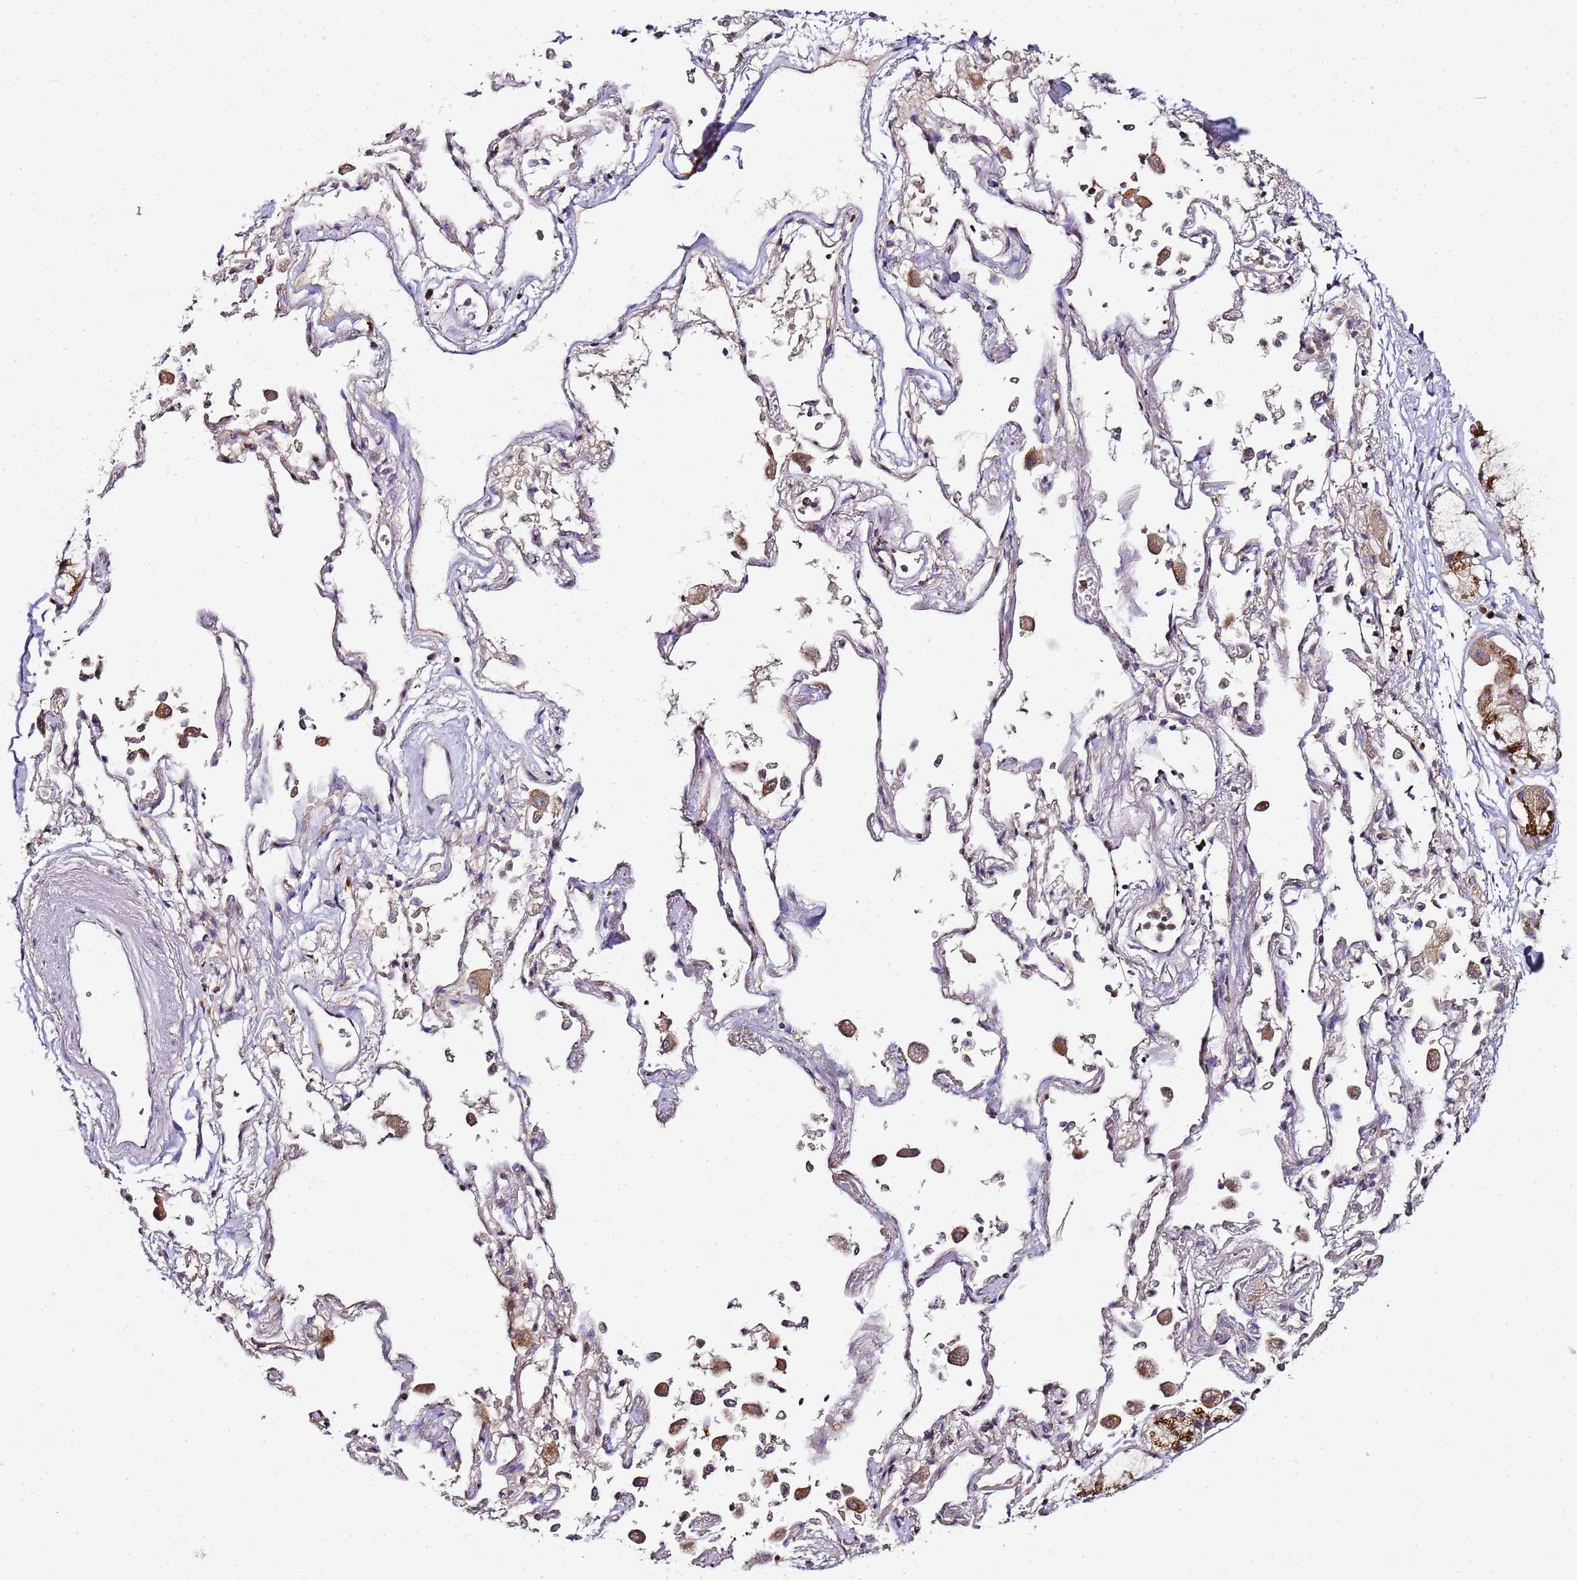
{"staining": {"intensity": "negative", "quantity": "none", "location": "none"}, "tissue": "adipose tissue", "cell_type": "Adipocytes", "image_type": "normal", "snomed": [{"axis": "morphology", "description": "Normal tissue, NOS"}, {"axis": "topography", "description": "Cartilage tissue"}], "caption": "Histopathology image shows no protein positivity in adipocytes of benign adipose tissue. (Stains: DAB immunohistochemistry (IHC) with hematoxylin counter stain, Microscopy: brightfield microscopy at high magnification).", "gene": "MRPL49", "patient": {"sex": "male", "age": 73}}